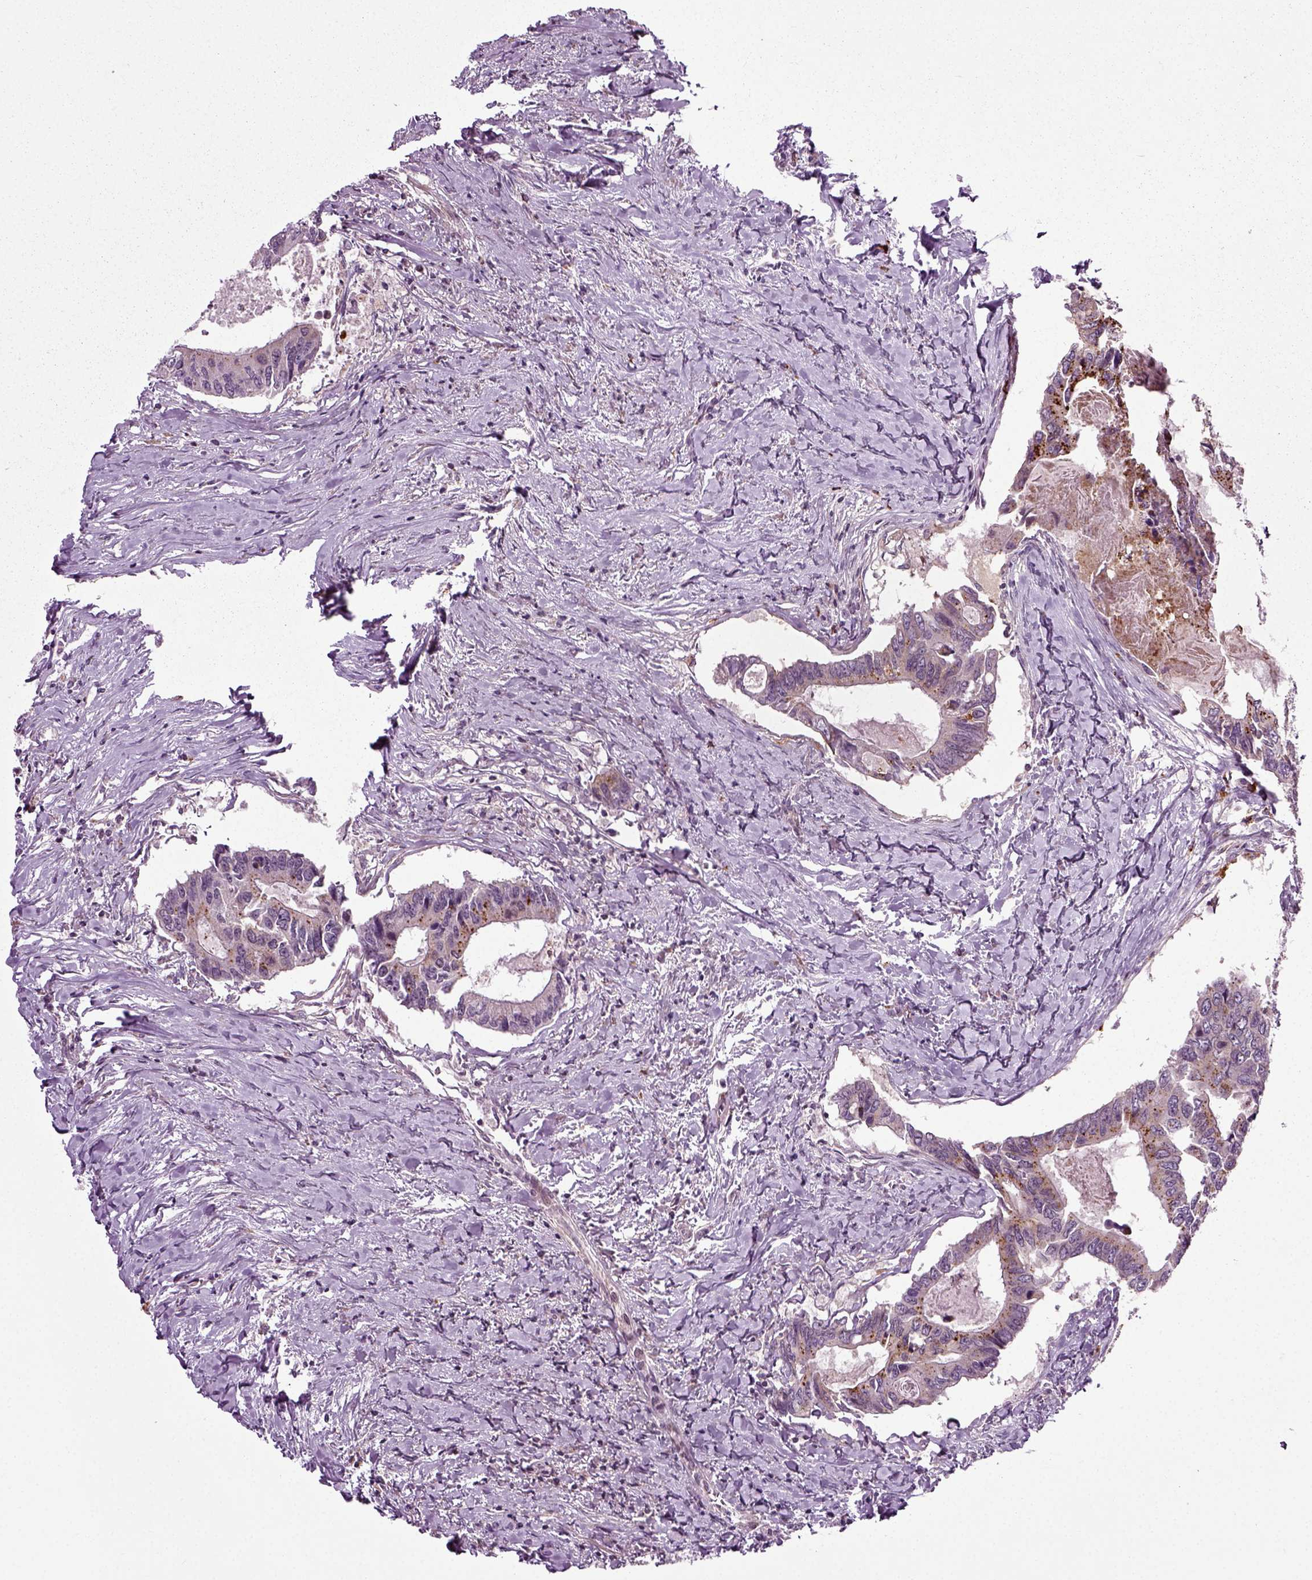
{"staining": {"intensity": "moderate", "quantity": "<25%", "location": "cytoplasmic/membranous"}, "tissue": "colorectal cancer", "cell_type": "Tumor cells", "image_type": "cancer", "snomed": [{"axis": "morphology", "description": "Adenocarcinoma, NOS"}, {"axis": "topography", "description": "Colon"}], "caption": "Immunohistochemistry (IHC) (DAB (3,3'-diaminobenzidine)) staining of human colorectal adenocarcinoma reveals moderate cytoplasmic/membranous protein staining in about <25% of tumor cells. (DAB (3,3'-diaminobenzidine) = brown stain, brightfield microscopy at high magnification).", "gene": "KNSTRN", "patient": {"sex": "male", "age": 53}}